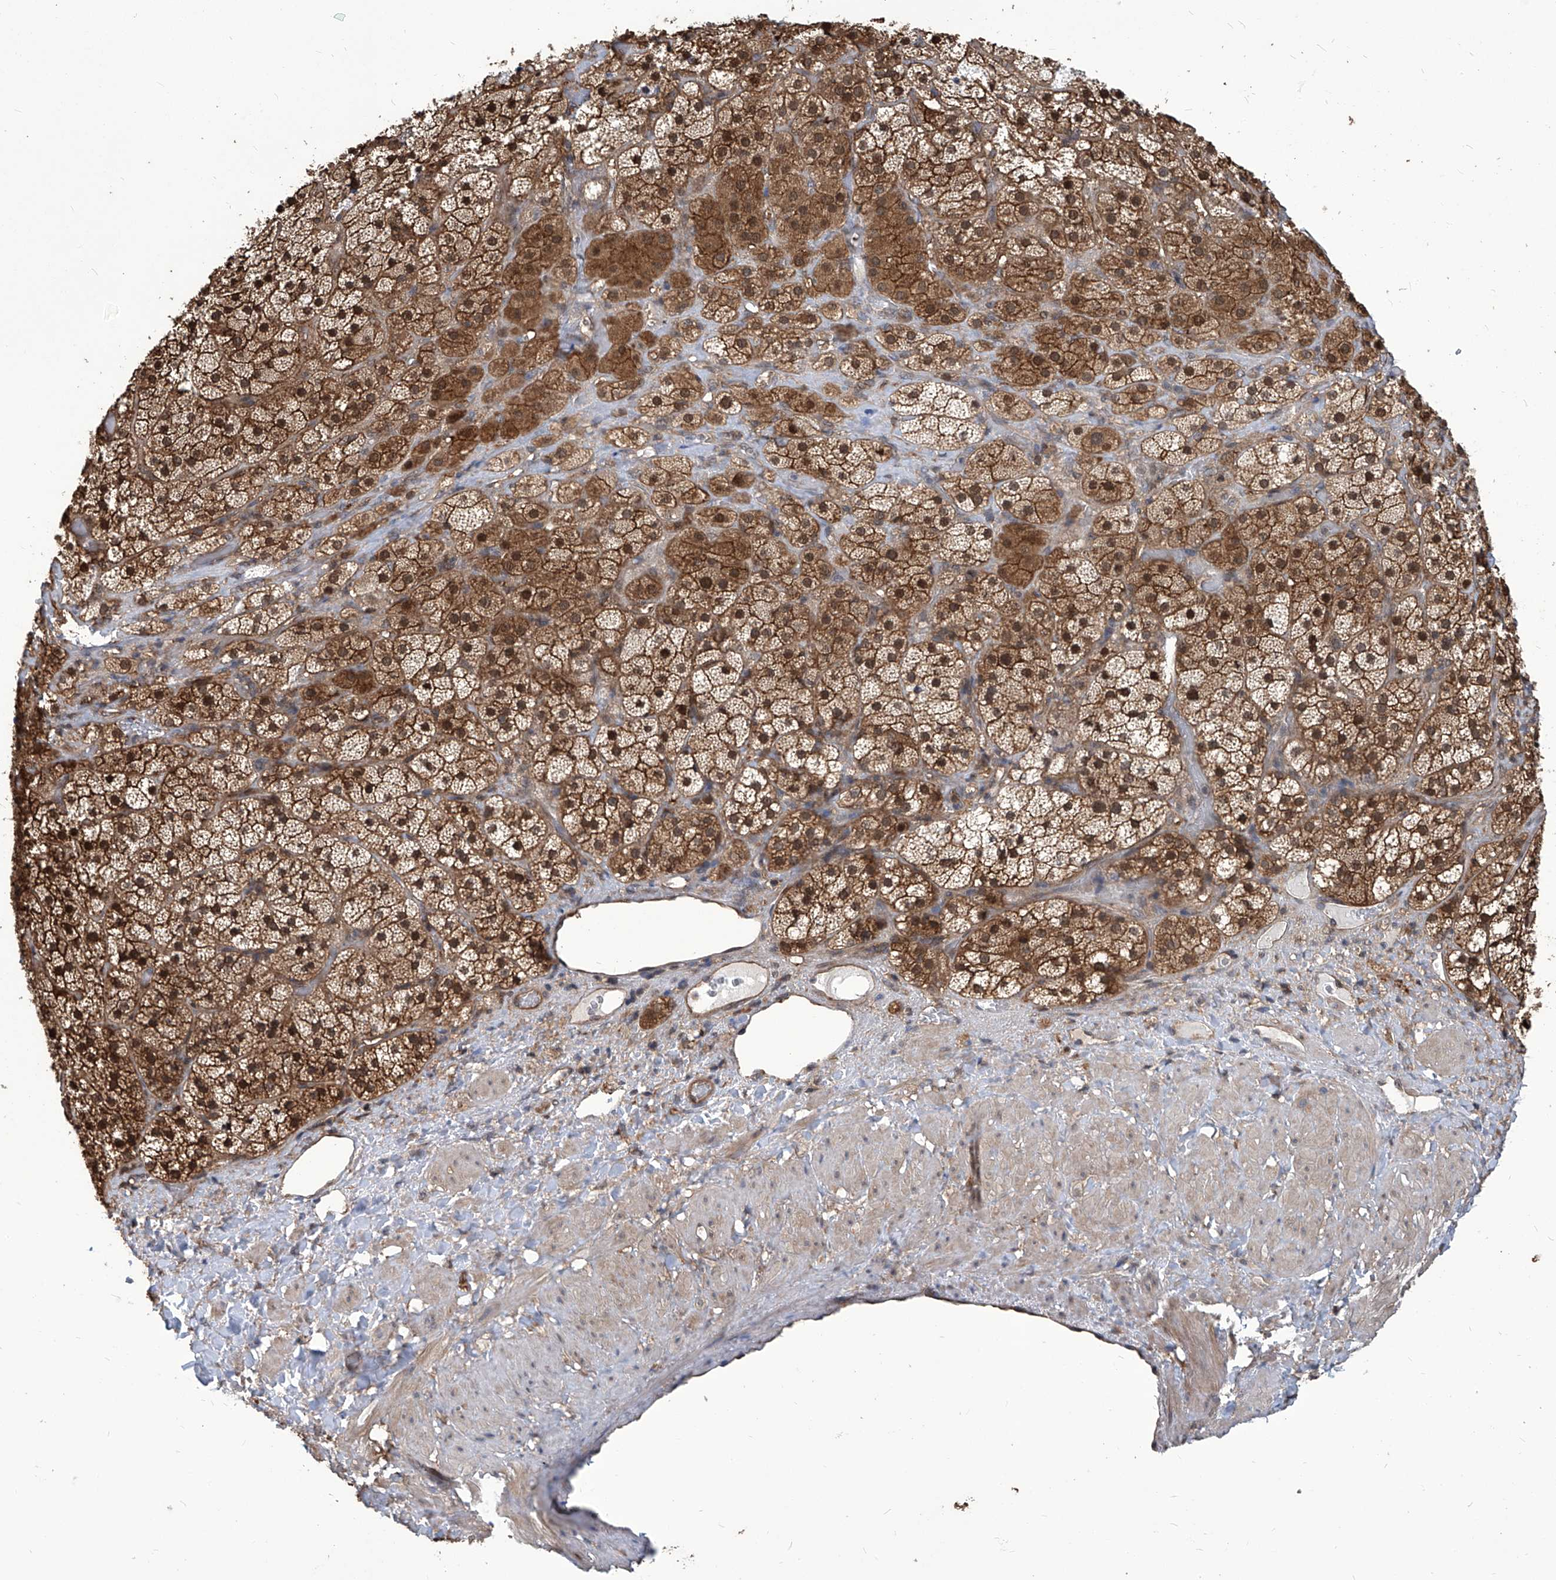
{"staining": {"intensity": "strong", "quantity": ">75%", "location": "cytoplasmic/membranous,nuclear"}, "tissue": "adrenal gland", "cell_type": "Glandular cells", "image_type": "normal", "snomed": [{"axis": "morphology", "description": "Normal tissue, NOS"}, {"axis": "topography", "description": "Adrenal gland"}], "caption": "Immunohistochemical staining of unremarkable human adrenal gland demonstrates high levels of strong cytoplasmic/membranous,nuclear expression in about >75% of glandular cells.", "gene": "PSMB1", "patient": {"sex": "male", "age": 57}}